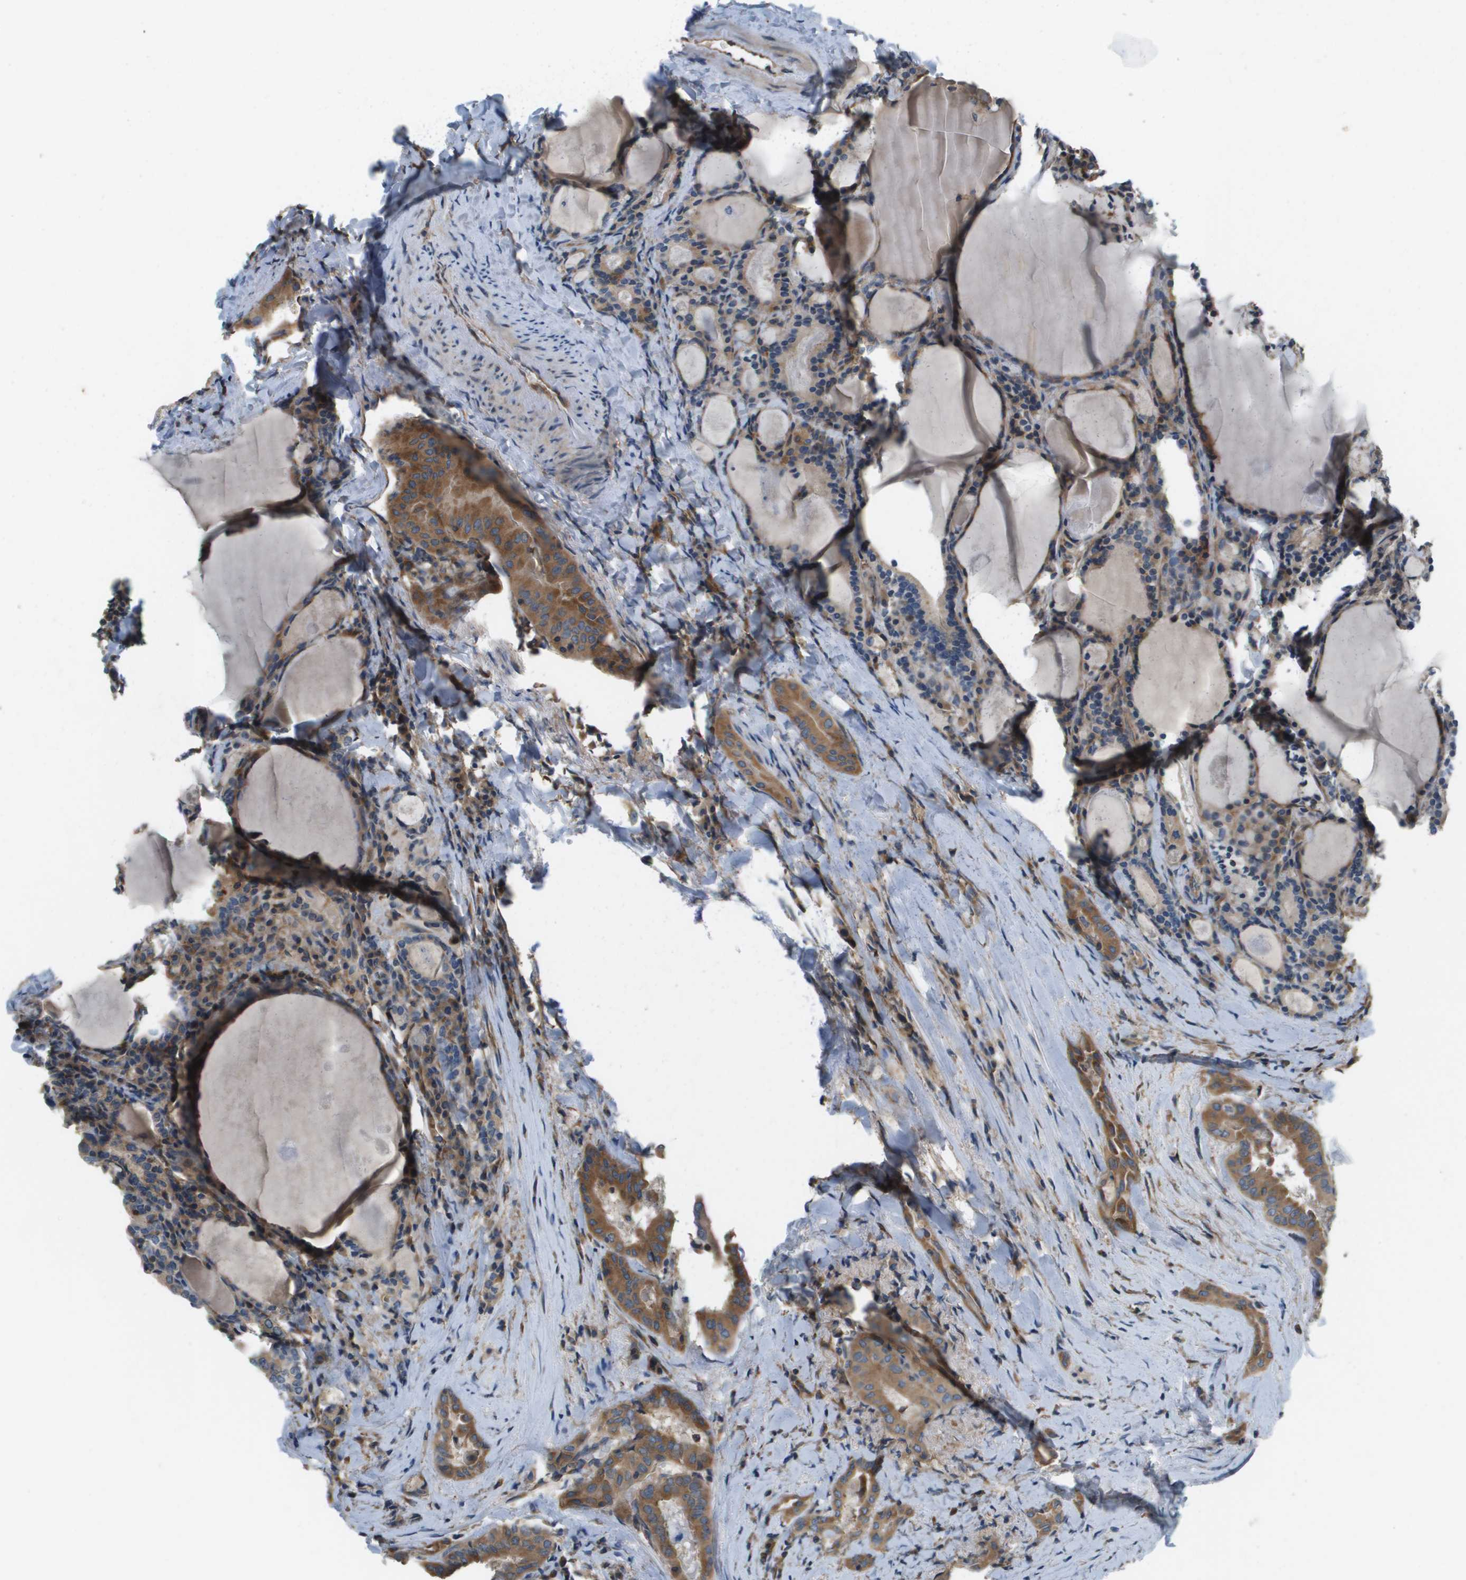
{"staining": {"intensity": "moderate", "quantity": ">75%", "location": "cytoplasmic/membranous"}, "tissue": "thyroid cancer", "cell_type": "Tumor cells", "image_type": "cancer", "snomed": [{"axis": "morphology", "description": "Papillary adenocarcinoma, NOS"}, {"axis": "topography", "description": "Thyroid gland"}], "caption": "Protein expression analysis of human papillary adenocarcinoma (thyroid) reveals moderate cytoplasmic/membranous staining in approximately >75% of tumor cells.", "gene": "SAMSN1", "patient": {"sex": "female", "age": 42}}